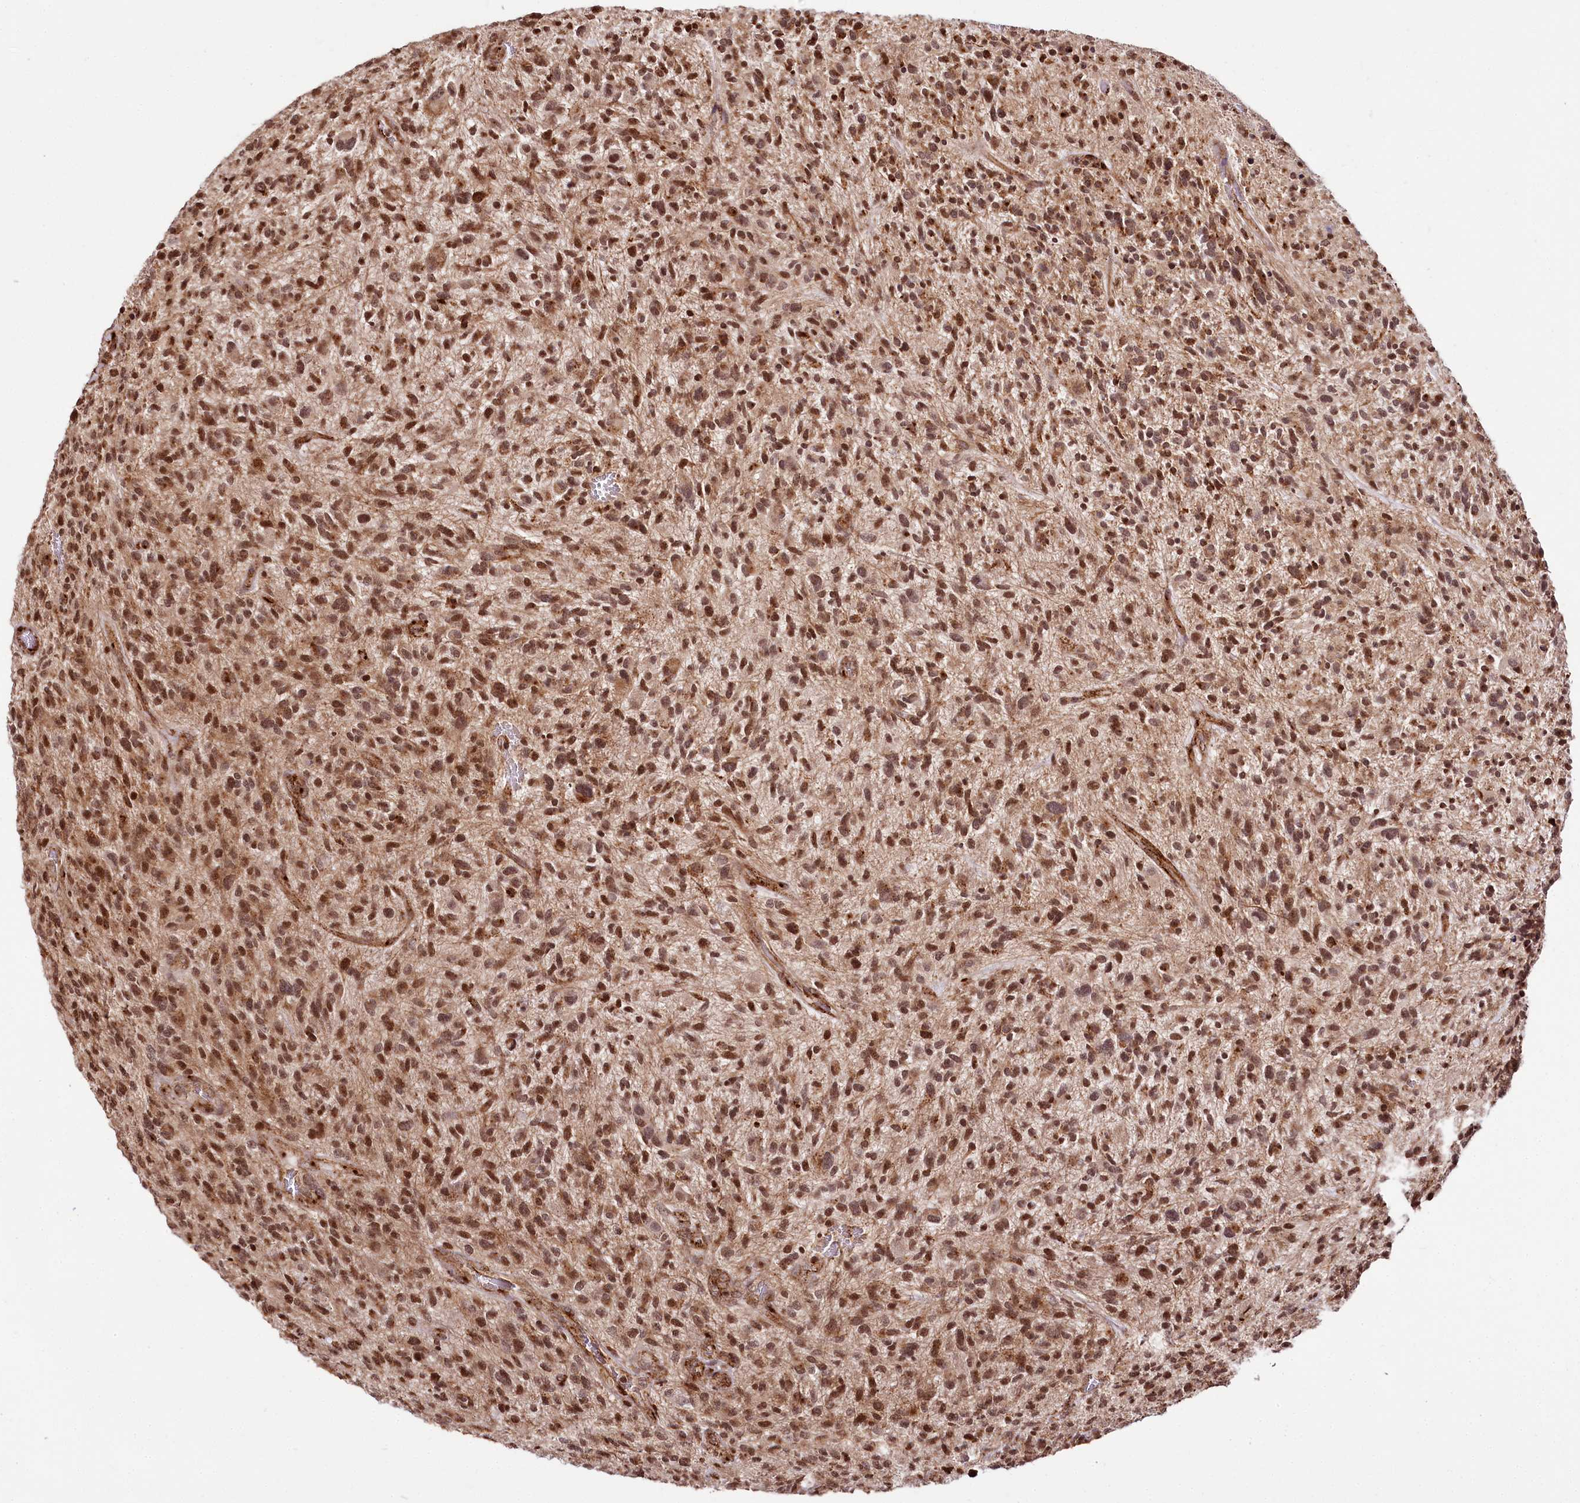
{"staining": {"intensity": "moderate", "quantity": ">75%", "location": "nuclear"}, "tissue": "glioma", "cell_type": "Tumor cells", "image_type": "cancer", "snomed": [{"axis": "morphology", "description": "Glioma, malignant, High grade"}, {"axis": "topography", "description": "Brain"}], "caption": "Malignant glioma (high-grade) tissue demonstrates moderate nuclear expression in about >75% of tumor cells (DAB IHC, brown staining for protein, blue staining for nuclei).", "gene": "HOXC8", "patient": {"sex": "male", "age": 47}}